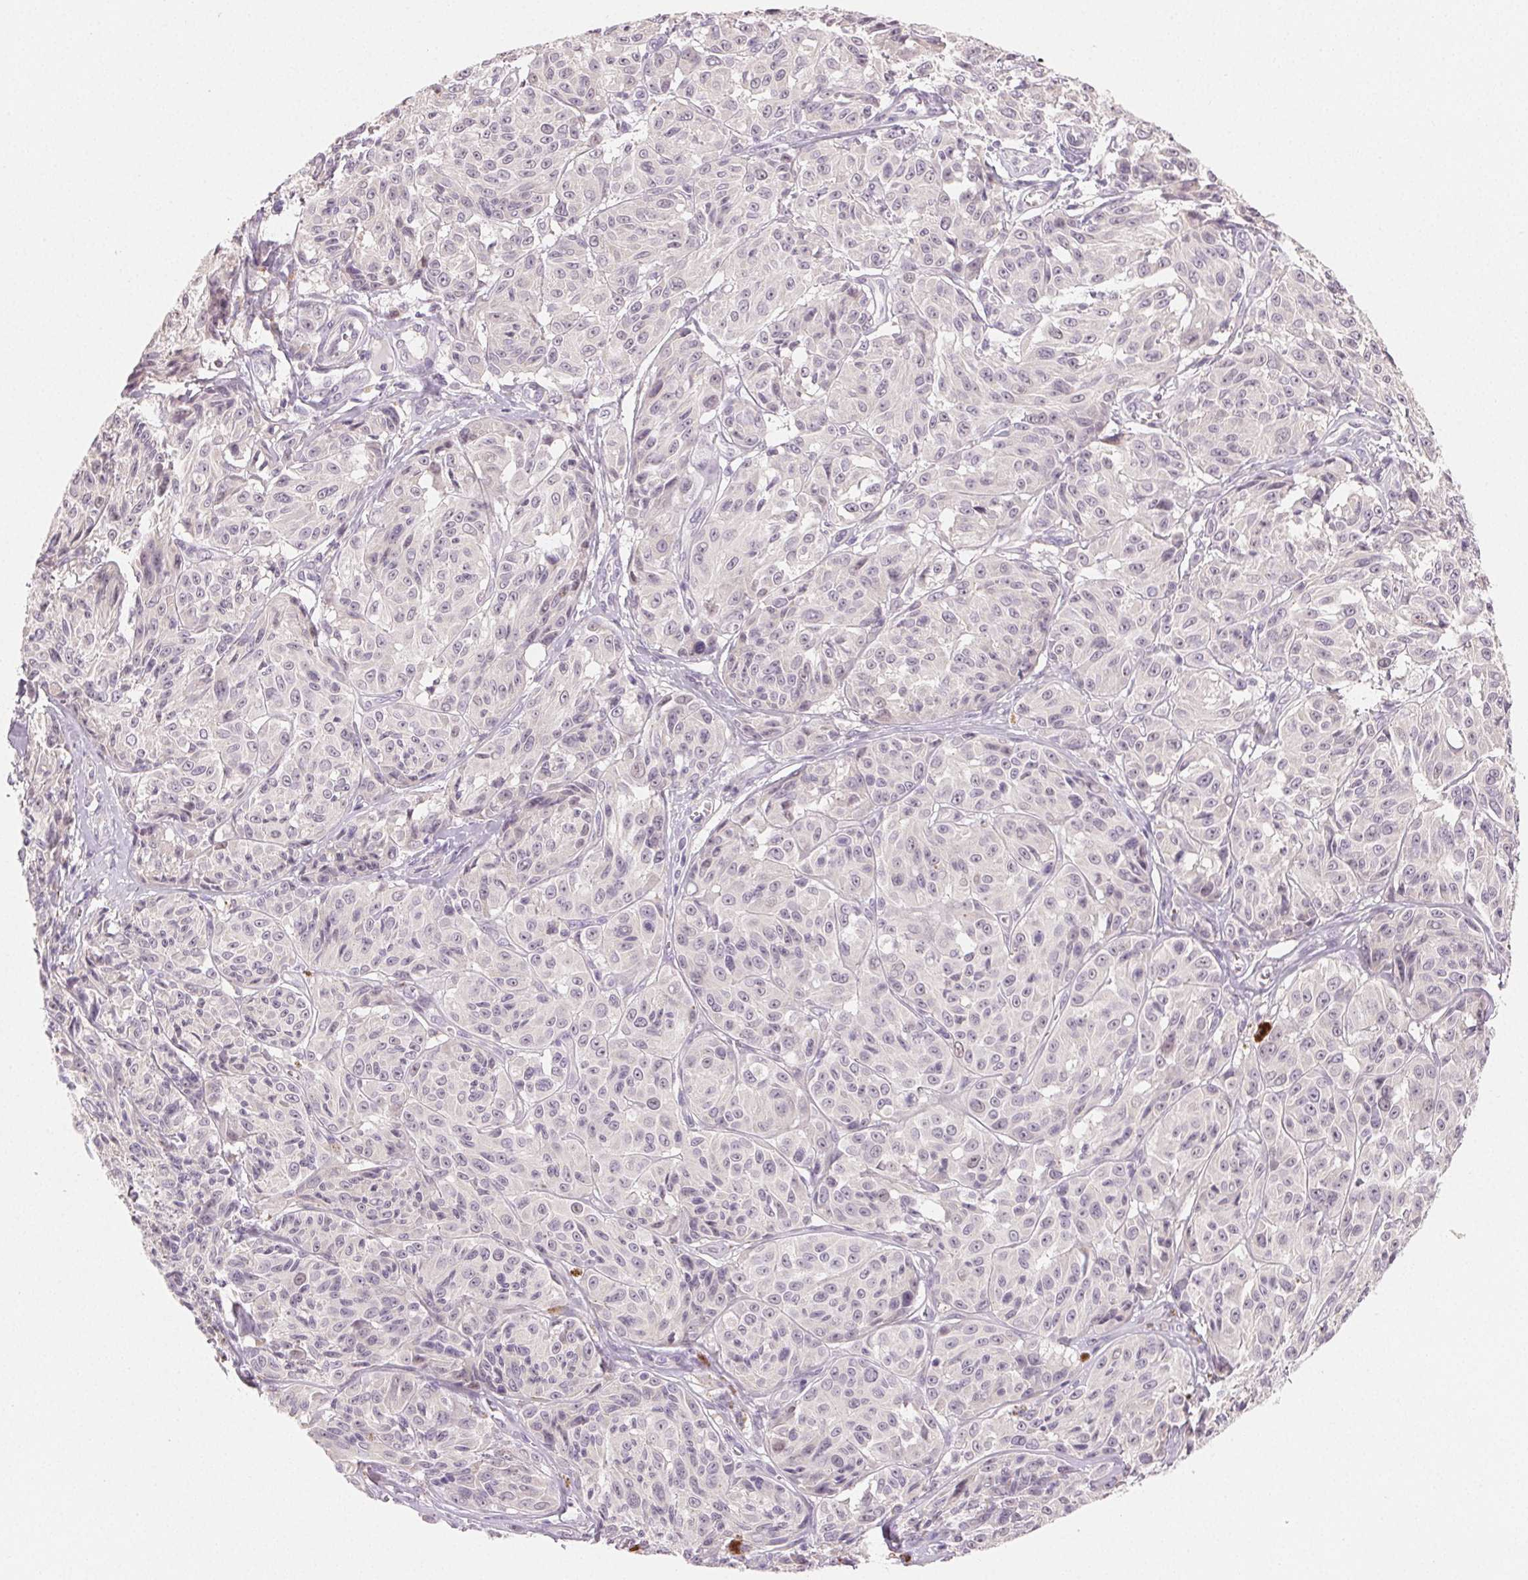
{"staining": {"intensity": "negative", "quantity": "none", "location": "none"}, "tissue": "melanoma", "cell_type": "Tumor cells", "image_type": "cancer", "snomed": [{"axis": "morphology", "description": "Malignant melanoma, NOS"}, {"axis": "topography", "description": "Skin"}], "caption": "A photomicrograph of malignant melanoma stained for a protein reveals no brown staining in tumor cells.", "gene": "MYBL1", "patient": {"sex": "male", "age": 91}}